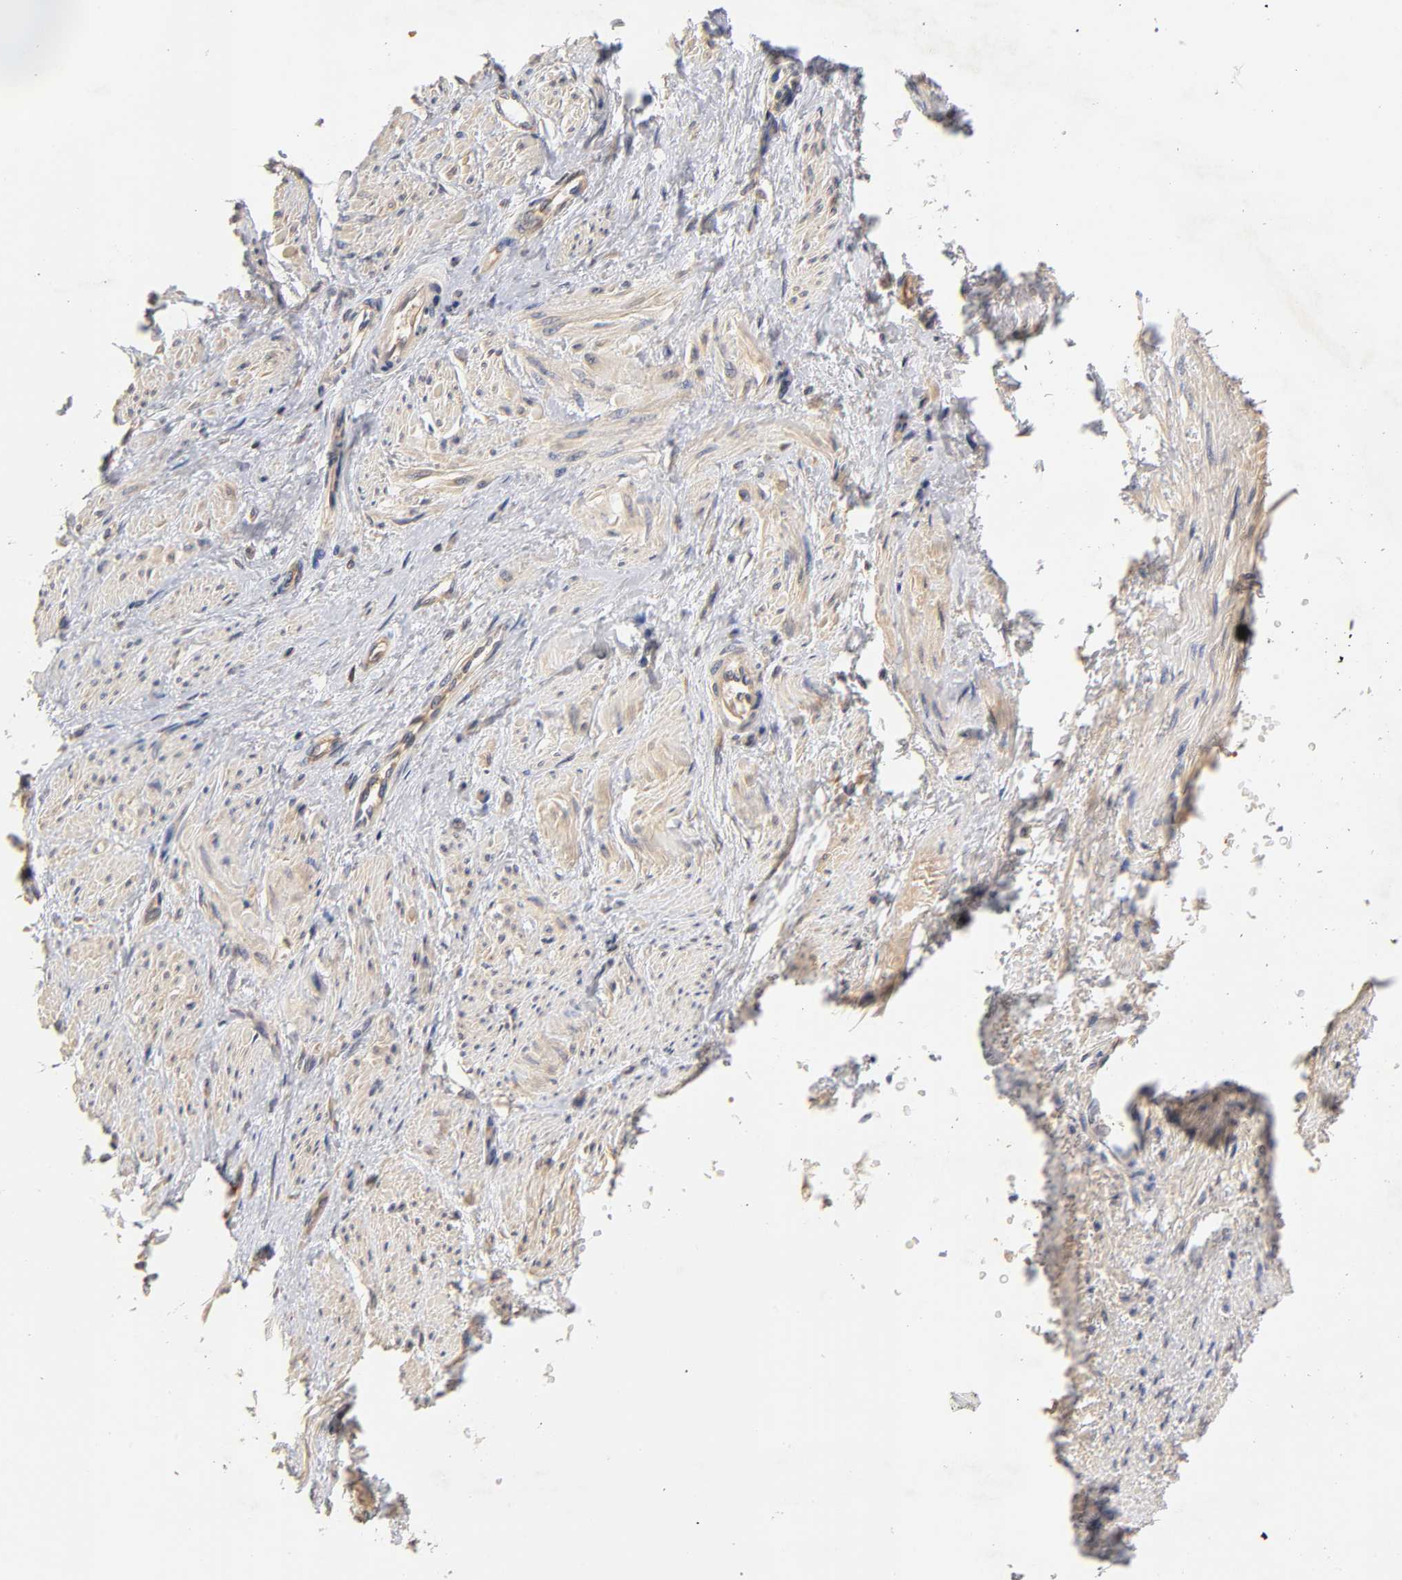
{"staining": {"intensity": "weak", "quantity": "25%-75%", "location": "cytoplasmic/membranous"}, "tissue": "smooth muscle", "cell_type": "Smooth muscle cells", "image_type": "normal", "snomed": [{"axis": "morphology", "description": "Normal tissue, NOS"}, {"axis": "topography", "description": "Smooth muscle"}, {"axis": "topography", "description": "Uterus"}], "caption": "Protein positivity by immunohistochemistry (IHC) shows weak cytoplasmic/membranous positivity in approximately 25%-75% of smooth muscle cells in unremarkable smooth muscle.", "gene": "RPS29", "patient": {"sex": "female", "age": 39}}